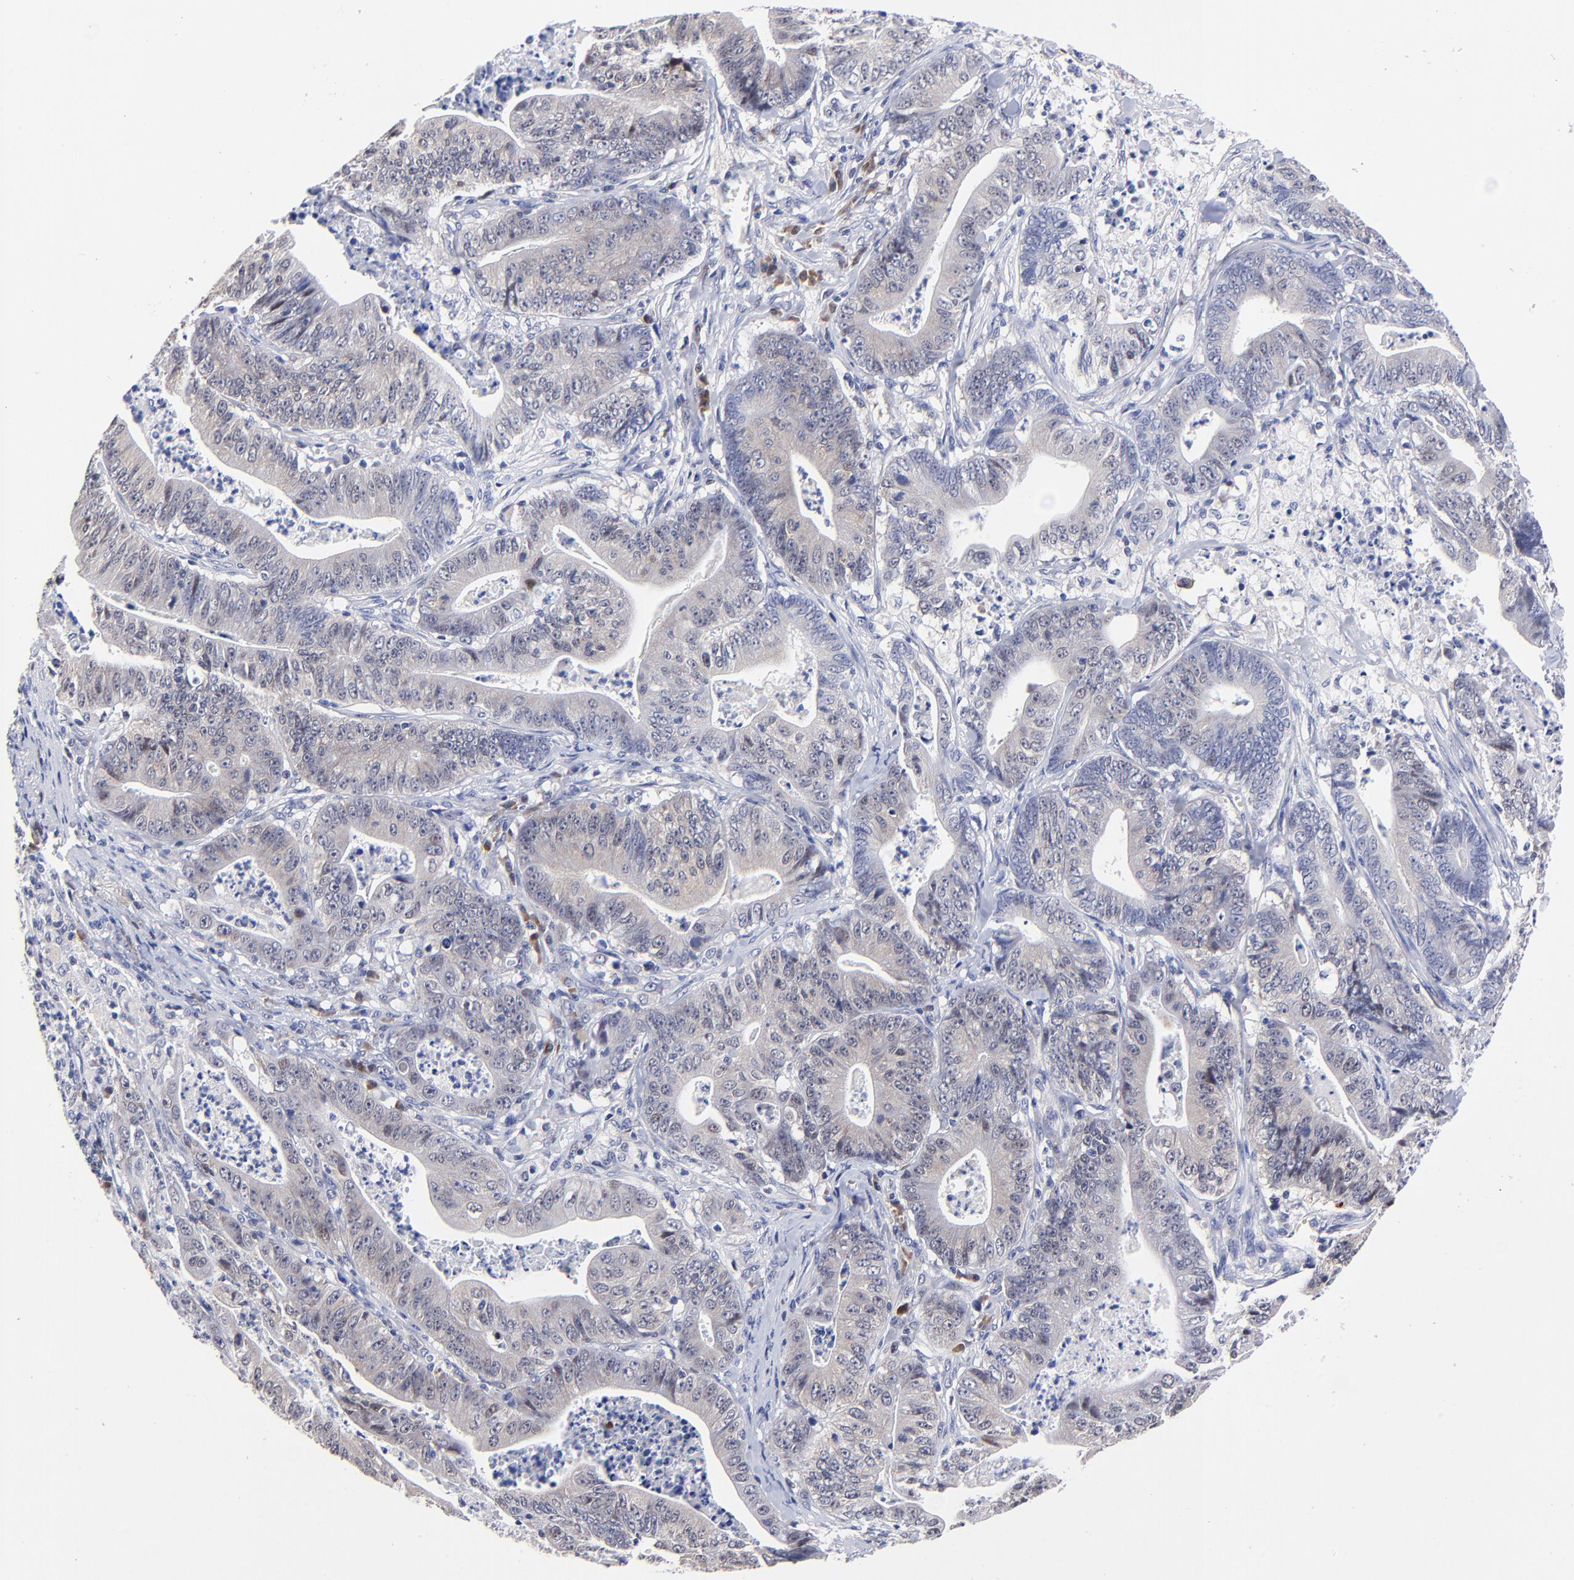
{"staining": {"intensity": "negative", "quantity": "none", "location": "none"}, "tissue": "stomach cancer", "cell_type": "Tumor cells", "image_type": "cancer", "snomed": [{"axis": "morphology", "description": "Adenocarcinoma, NOS"}, {"axis": "topography", "description": "Stomach, lower"}], "caption": "Image shows no protein staining in tumor cells of stomach adenocarcinoma tissue.", "gene": "ZNF155", "patient": {"sex": "female", "age": 86}}